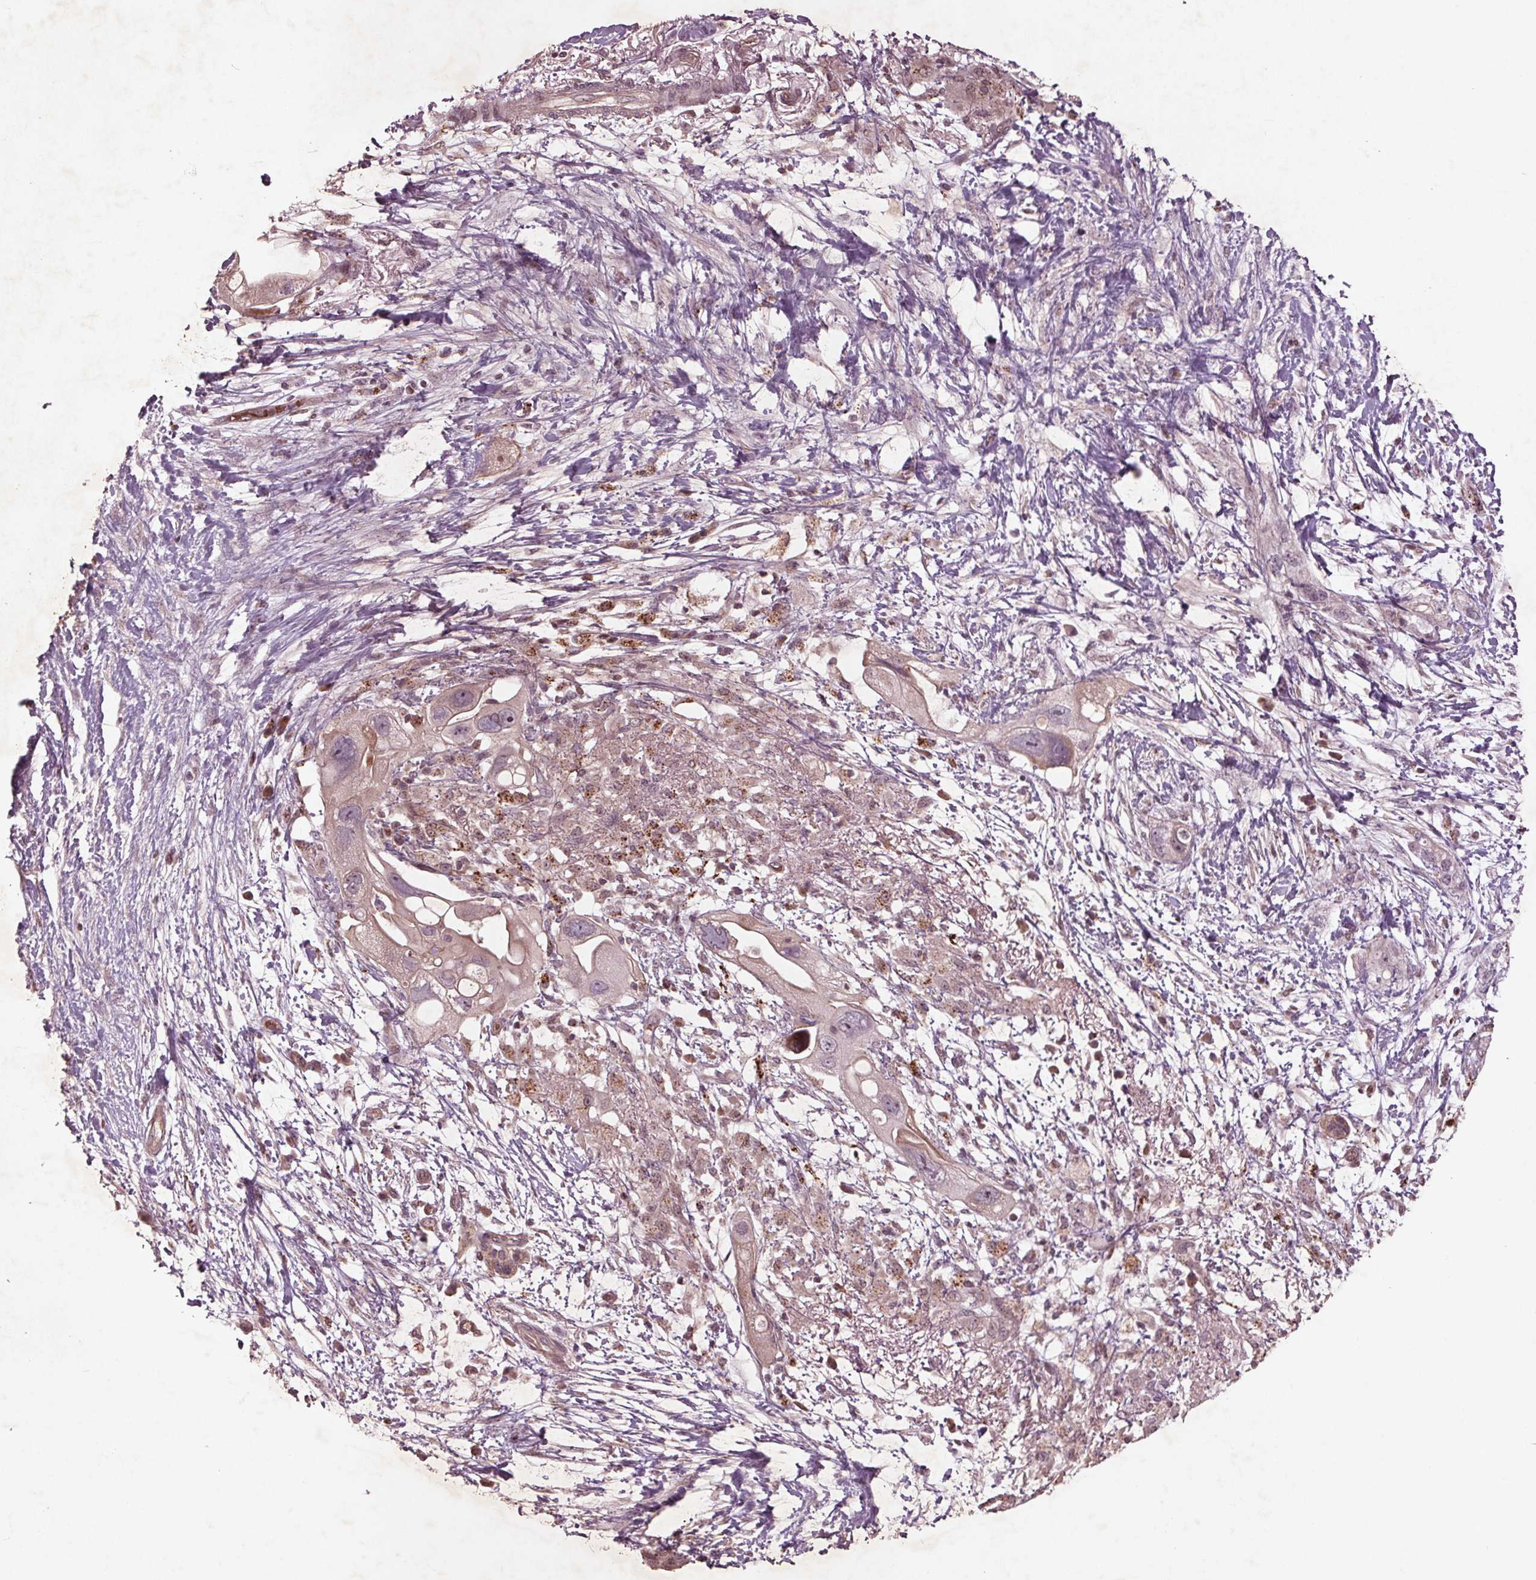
{"staining": {"intensity": "negative", "quantity": "none", "location": "none"}, "tissue": "pancreatic cancer", "cell_type": "Tumor cells", "image_type": "cancer", "snomed": [{"axis": "morphology", "description": "Adenocarcinoma, NOS"}, {"axis": "topography", "description": "Pancreas"}], "caption": "An IHC histopathology image of pancreatic cancer (adenocarcinoma) is shown. There is no staining in tumor cells of pancreatic cancer (adenocarcinoma). (Stains: DAB (3,3'-diaminobenzidine) immunohistochemistry (IHC) with hematoxylin counter stain, Microscopy: brightfield microscopy at high magnification).", "gene": "CDKL4", "patient": {"sex": "female", "age": 72}}